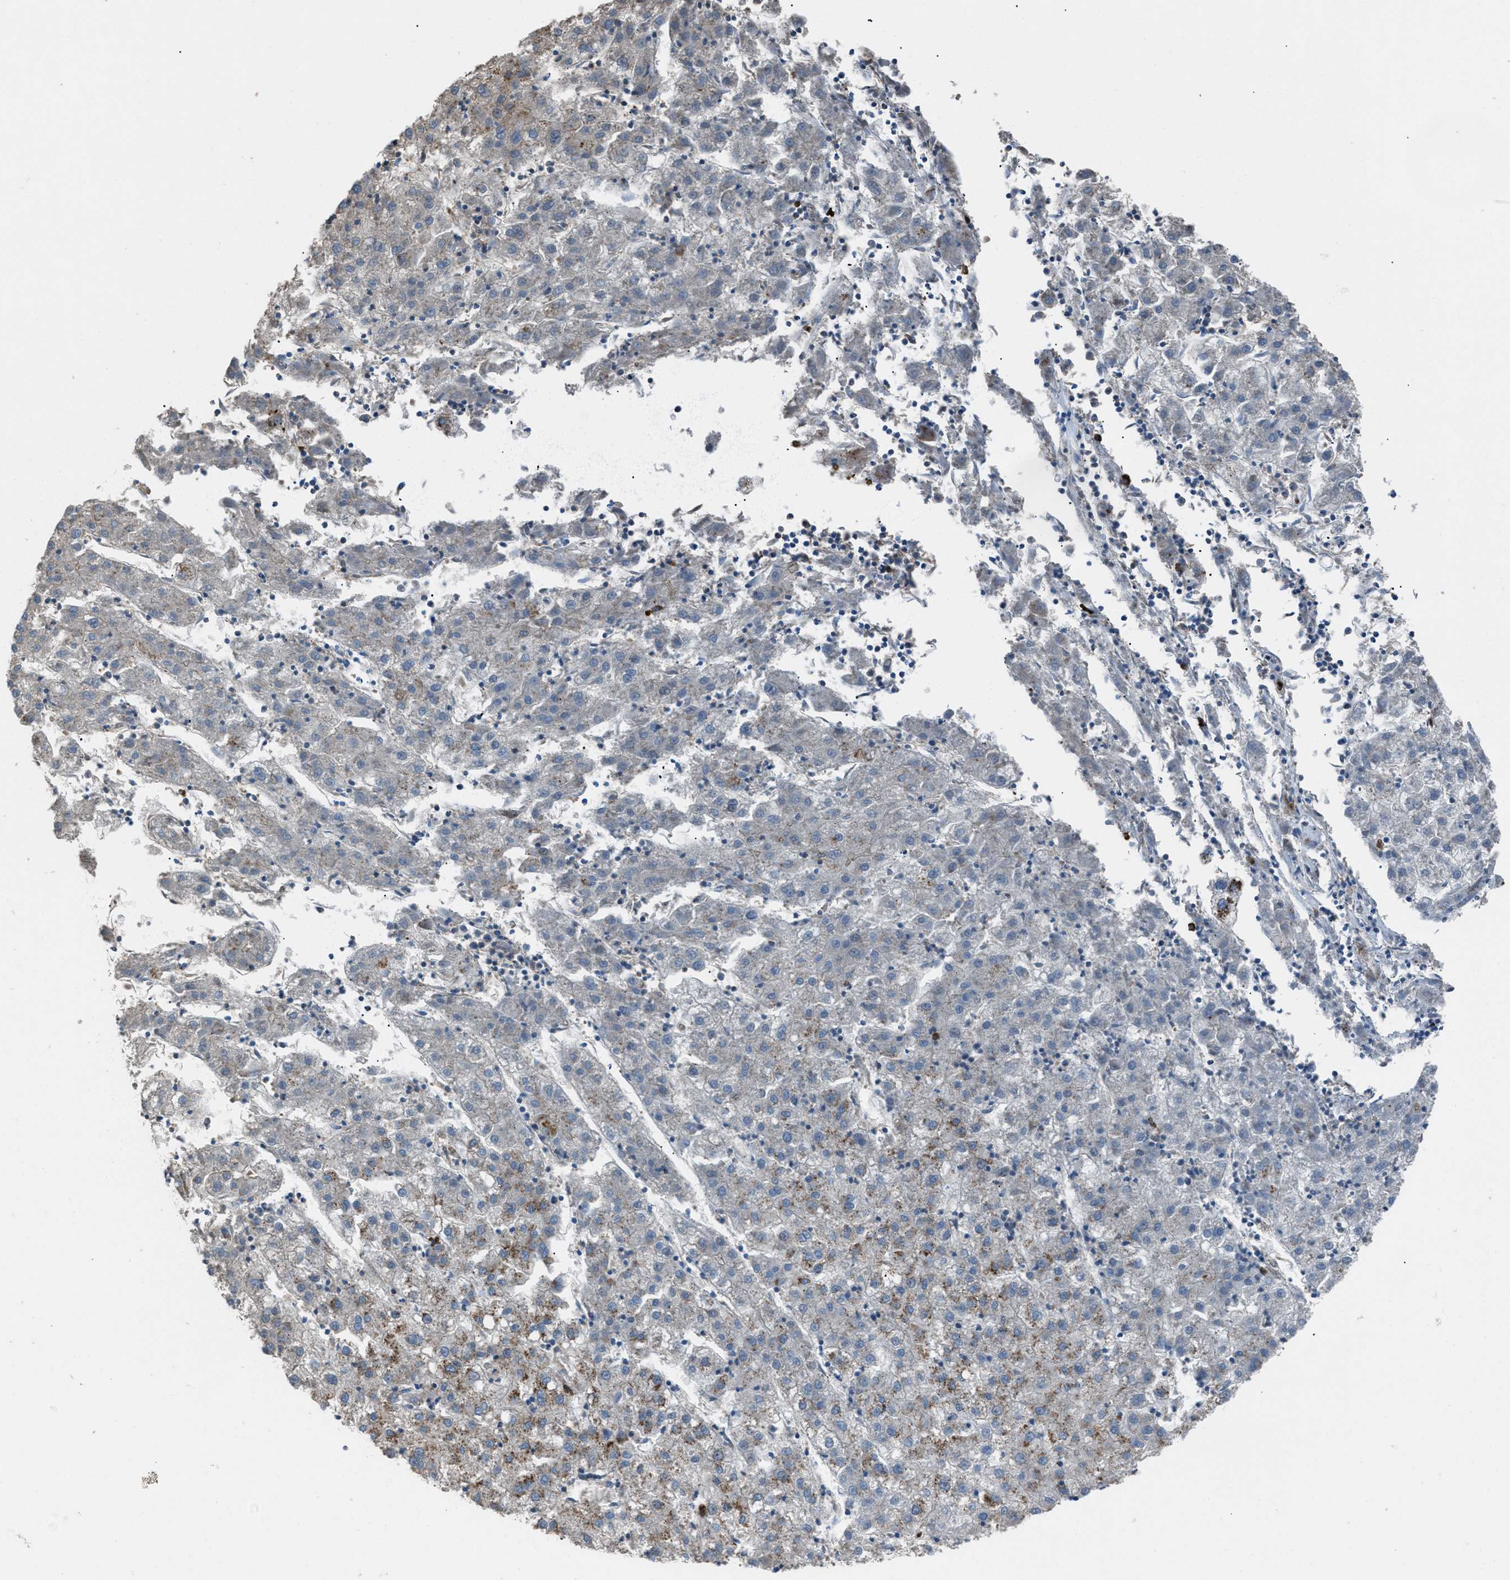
{"staining": {"intensity": "moderate", "quantity": "<25%", "location": "cytoplasmic/membranous"}, "tissue": "liver cancer", "cell_type": "Tumor cells", "image_type": "cancer", "snomed": [{"axis": "morphology", "description": "Carcinoma, Hepatocellular, NOS"}, {"axis": "topography", "description": "Liver"}], "caption": "Immunohistochemical staining of human liver hepatocellular carcinoma demonstrates moderate cytoplasmic/membranous protein expression in approximately <25% of tumor cells.", "gene": "SGCZ", "patient": {"sex": "male", "age": 72}}